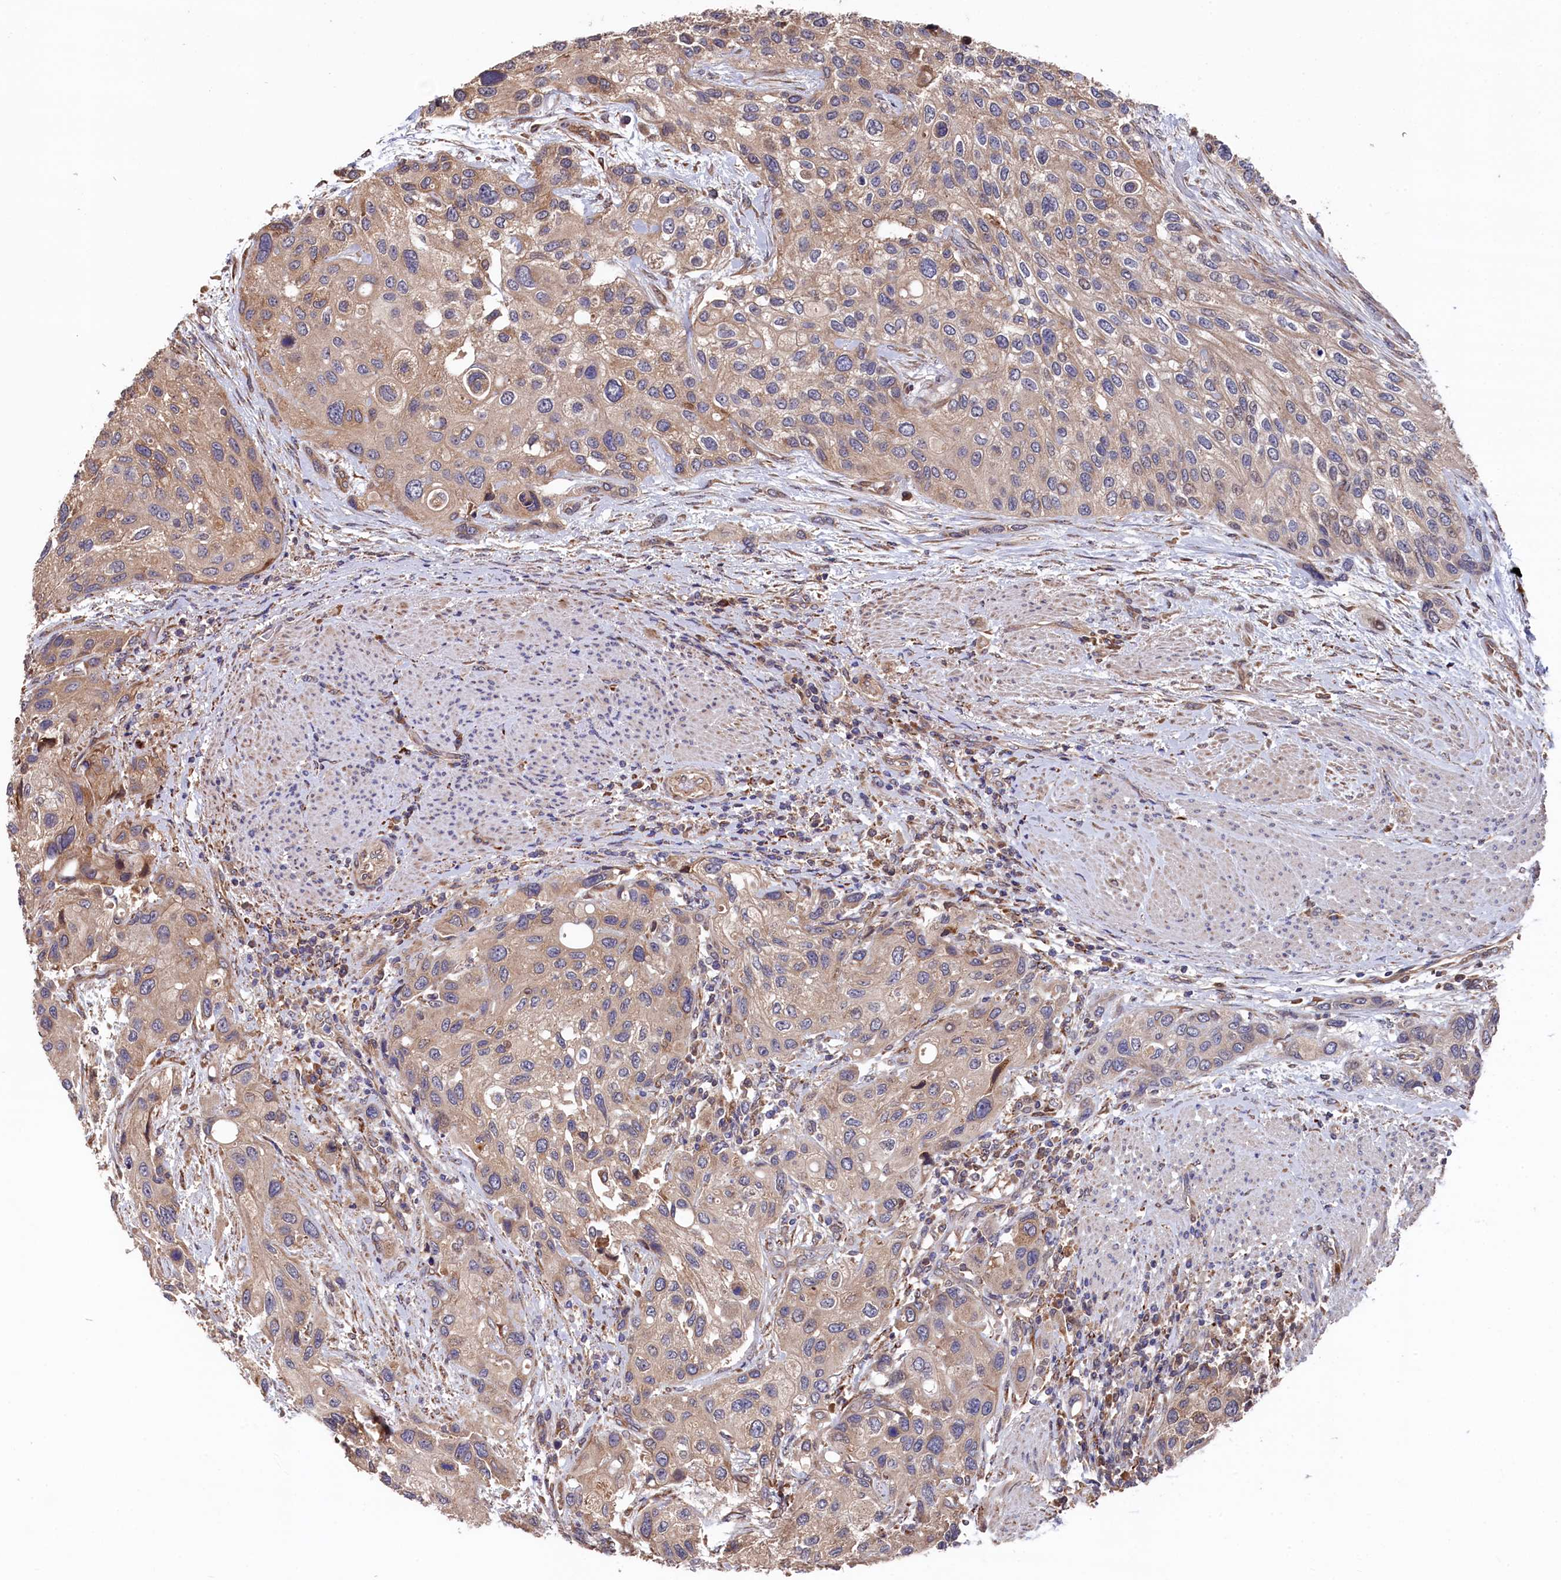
{"staining": {"intensity": "weak", "quantity": "25%-75%", "location": "cytoplasmic/membranous"}, "tissue": "urothelial cancer", "cell_type": "Tumor cells", "image_type": "cancer", "snomed": [{"axis": "morphology", "description": "Normal tissue, NOS"}, {"axis": "morphology", "description": "Urothelial carcinoma, High grade"}, {"axis": "topography", "description": "Vascular tissue"}, {"axis": "topography", "description": "Urinary bladder"}], "caption": "This is a histology image of immunohistochemistry staining of urothelial cancer, which shows weak positivity in the cytoplasmic/membranous of tumor cells.", "gene": "SLC12A4", "patient": {"sex": "female", "age": 56}}